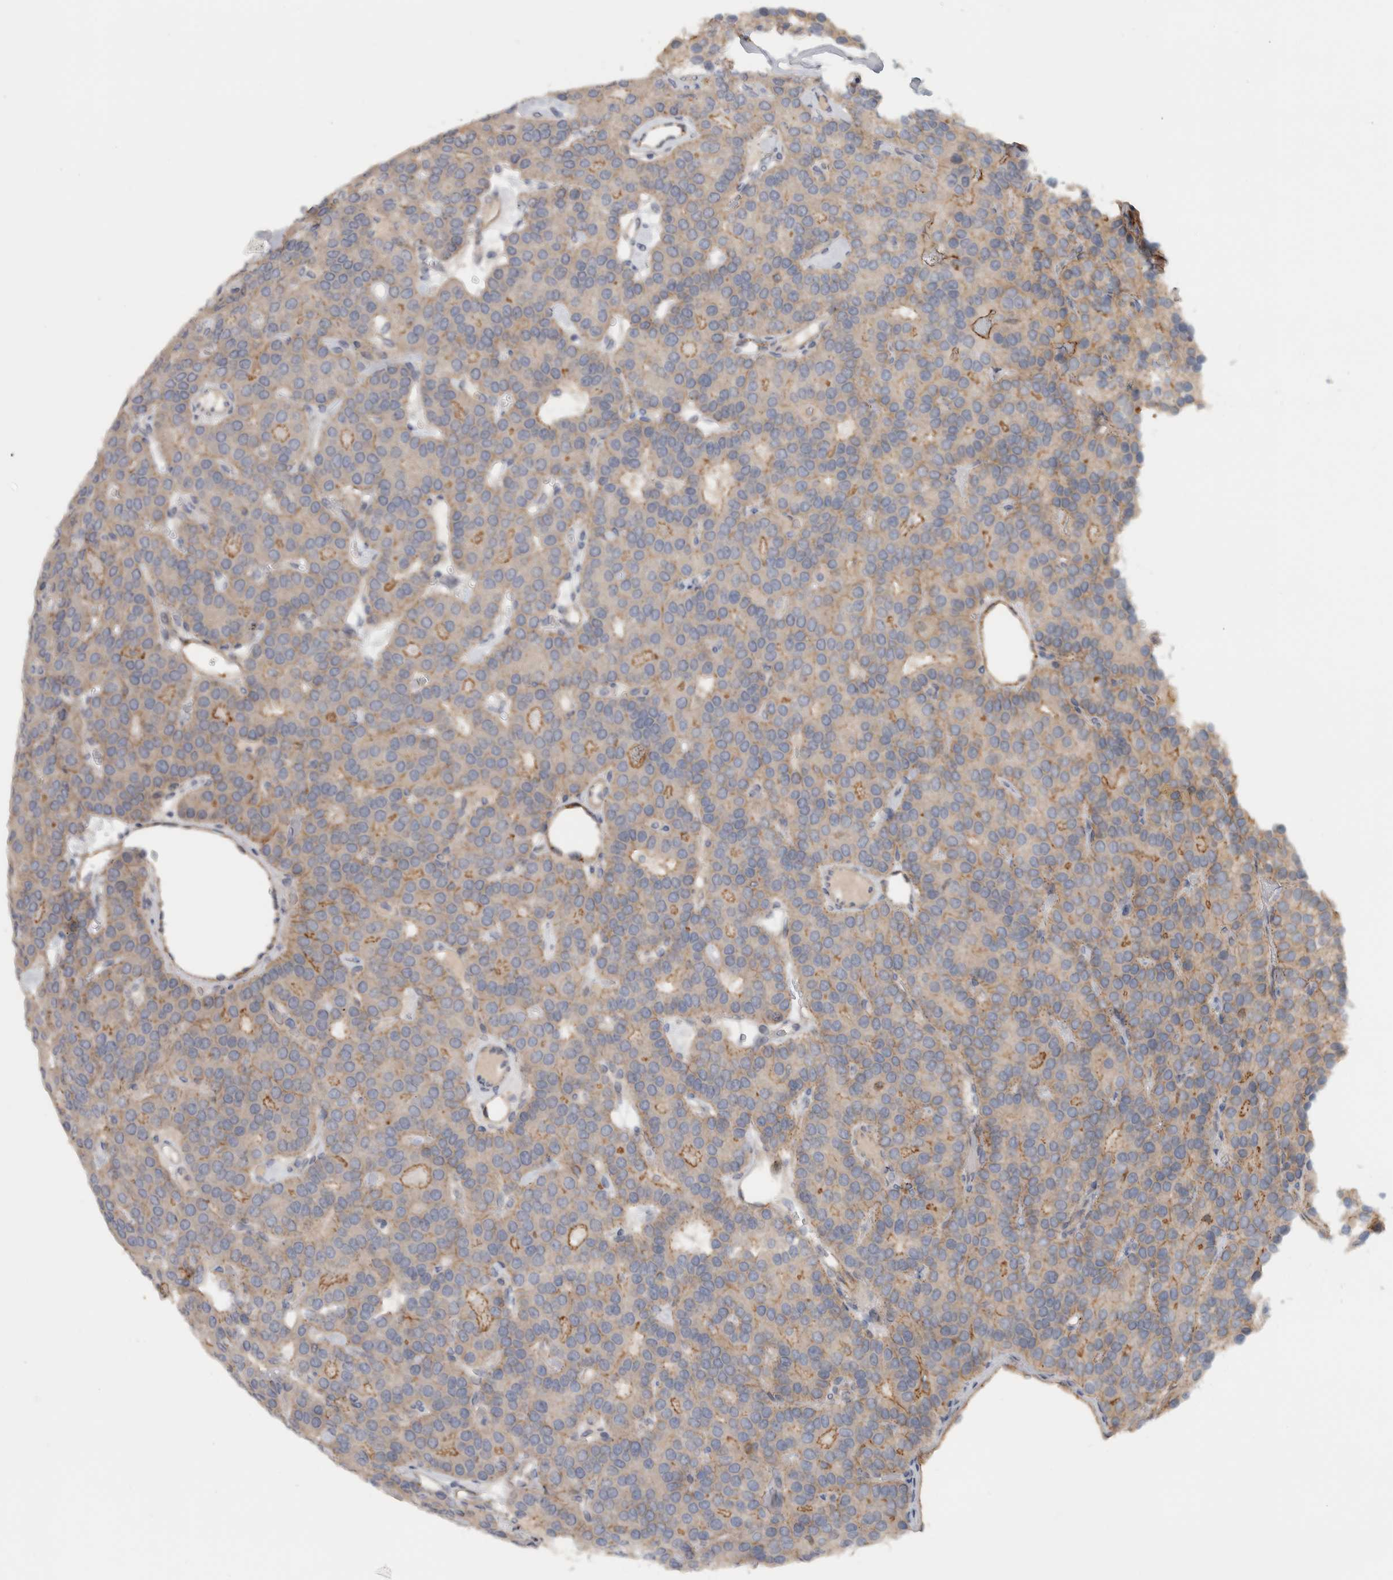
{"staining": {"intensity": "moderate", "quantity": "<25%", "location": "cytoplasmic/membranous"}, "tissue": "parathyroid gland", "cell_type": "Glandular cells", "image_type": "normal", "snomed": [{"axis": "morphology", "description": "Normal tissue, NOS"}, {"axis": "morphology", "description": "Adenoma, NOS"}, {"axis": "topography", "description": "Parathyroid gland"}], "caption": "A micrograph of parathyroid gland stained for a protein displays moderate cytoplasmic/membranous brown staining in glandular cells. (DAB = brown stain, brightfield microscopy at high magnification).", "gene": "MPRIP", "patient": {"sex": "female", "age": 86}}